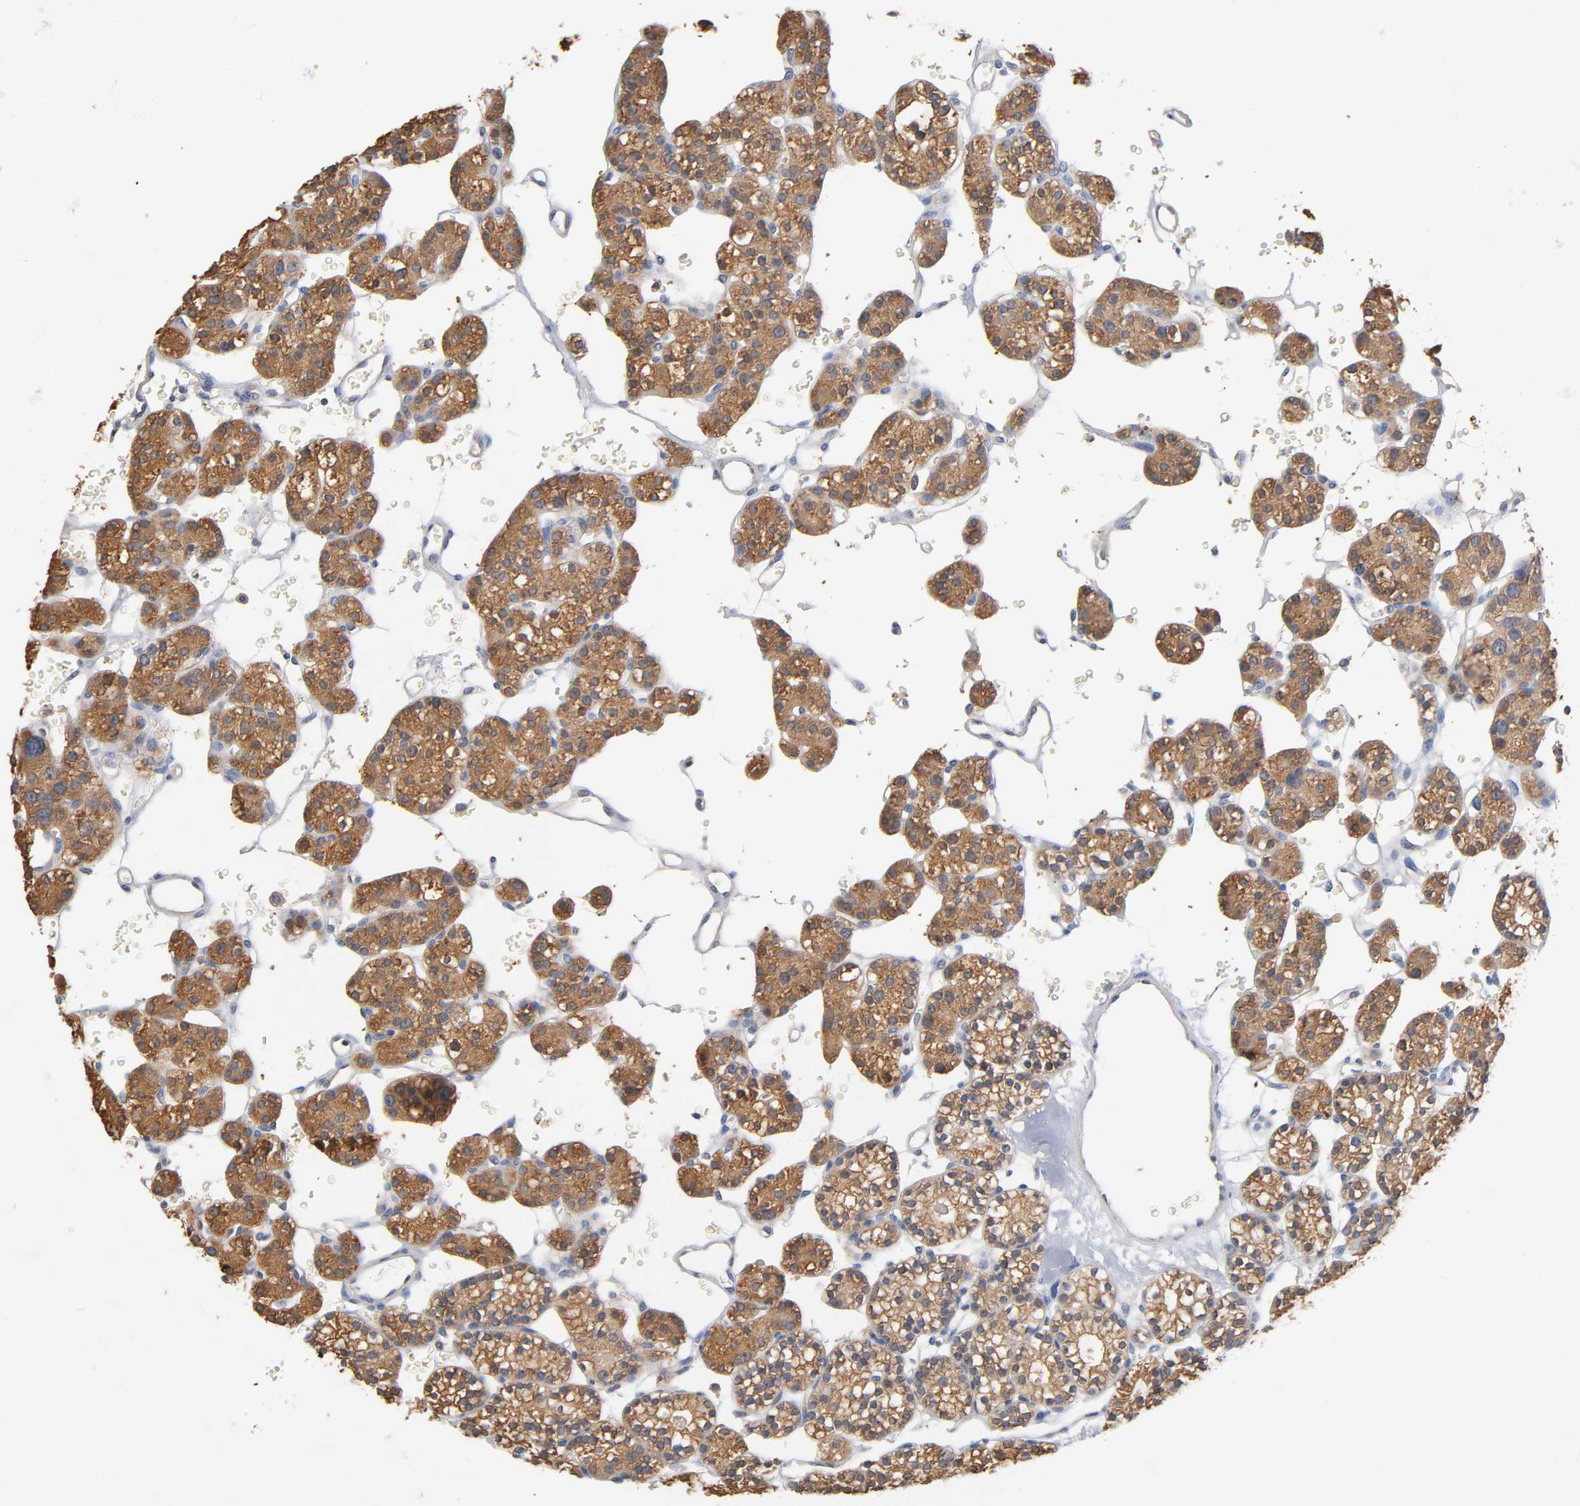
{"staining": {"intensity": "moderate", "quantity": ">75%", "location": "cytoplasmic/membranous"}, "tissue": "parathyroid gland", "cell_type": "Glandular cells", "image_type": "normal", "snomed": [{"axis": "morphology", "description": "Normal tissue, NOS"}, {"axis": "topography", "description": "Parathyroid gland"}], "caption": "Protein expression analysis of normal parathyroid gland displays moderate cytoplasmic/membranous positivity in approximately >75% of glandular cells. Nuclei are stained in blue.", "gene": "ALDOA", "patient": {"sex": "female", "age": 64}}